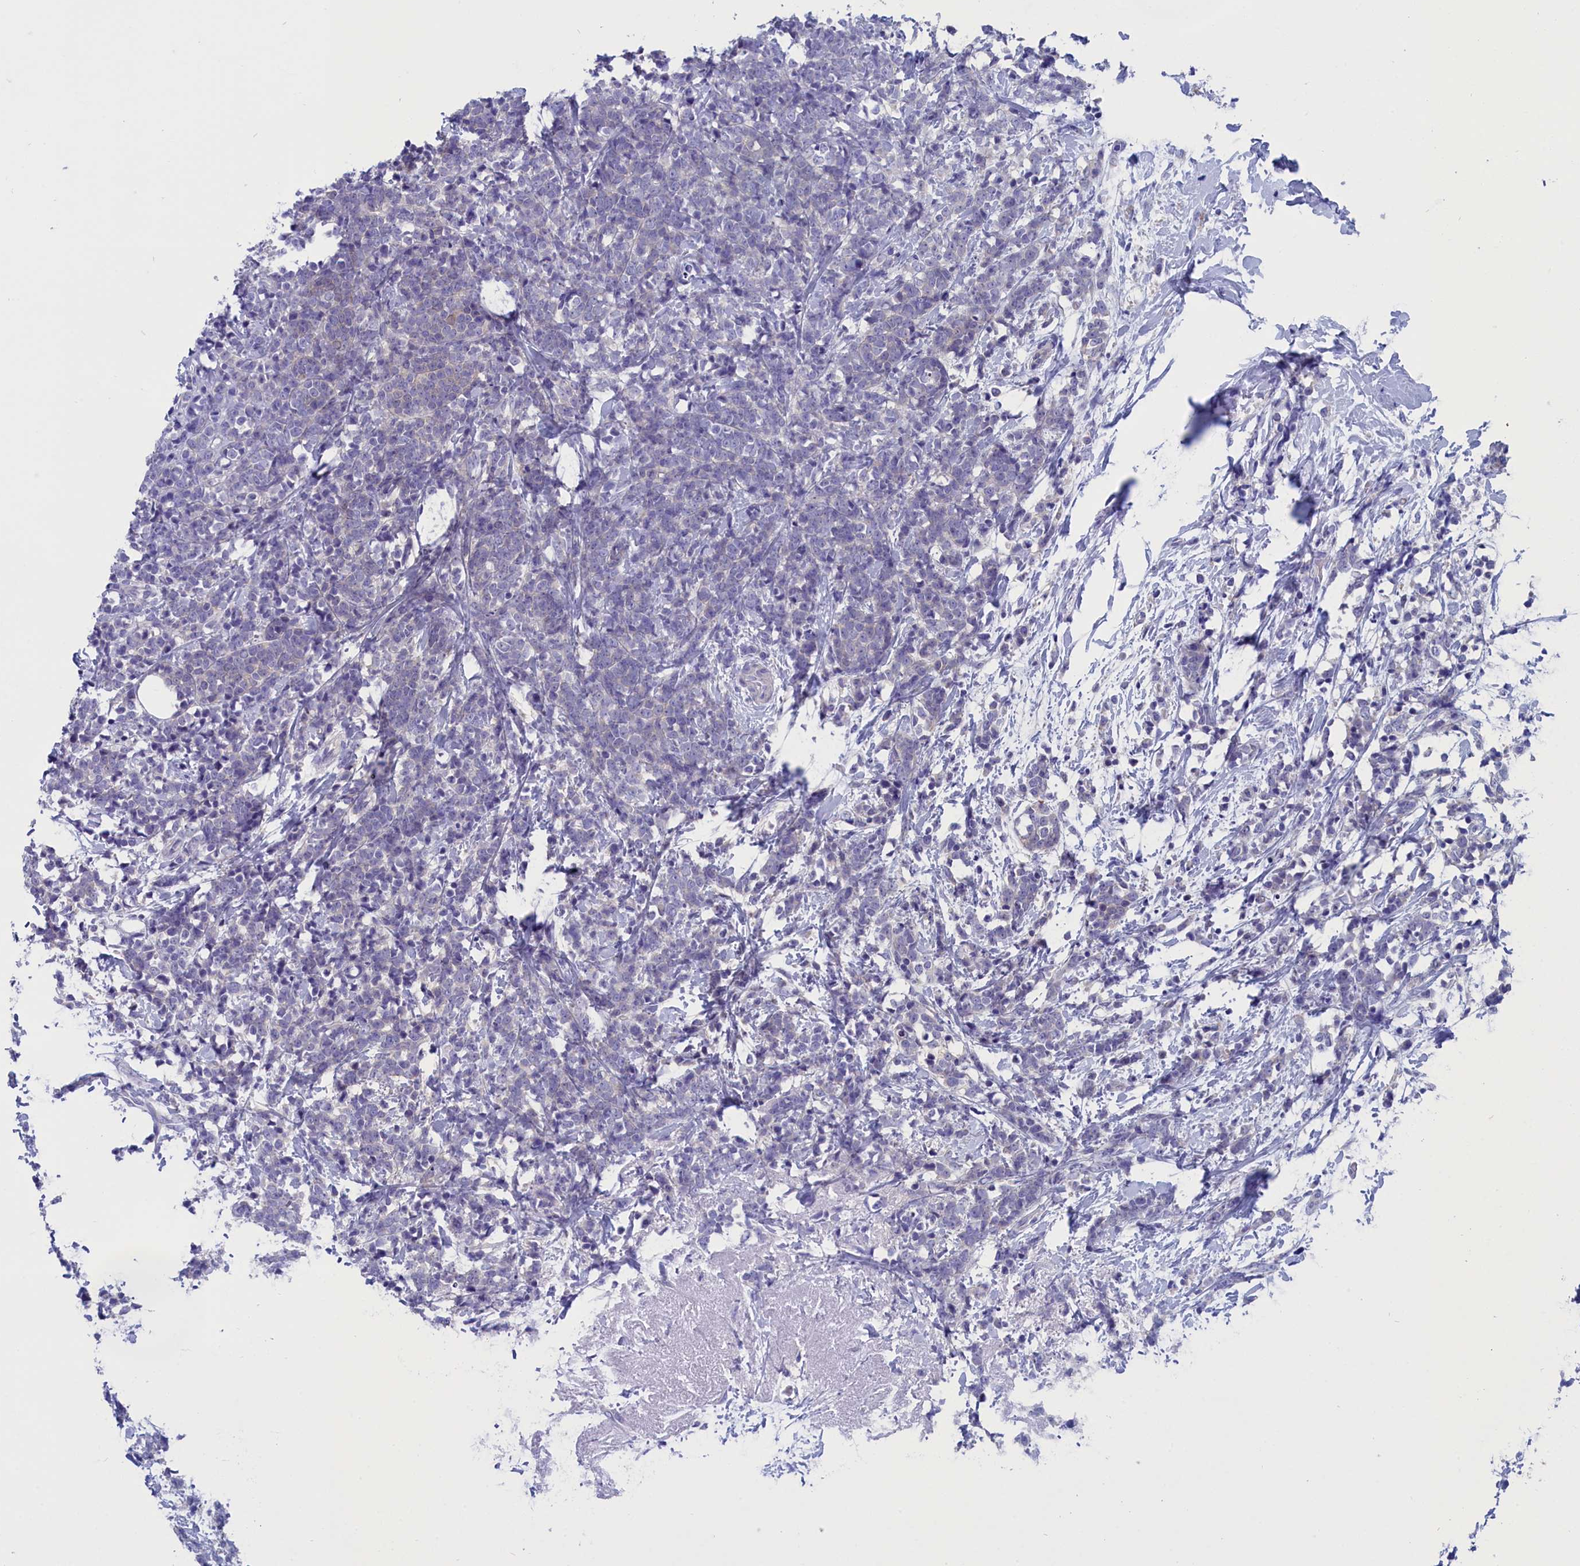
{"staining": {"intensity": "negative", "quantity": "none", "location": "none"}, "tissue": "breast cancer", "cell_type": "Tumor cells", "image_type": "cancer", "snomed": [{"axis": "morphology", "description": "Lobular carcinoma"}, {"axis": "topography", "description": "Breast"}], "caption": "Immunohistochemistry (IHC) of breast cancer demonstrates no staining in tumor cells.", "gene": "VPS35L", "patient": {"sex": "female", "age": 58}}